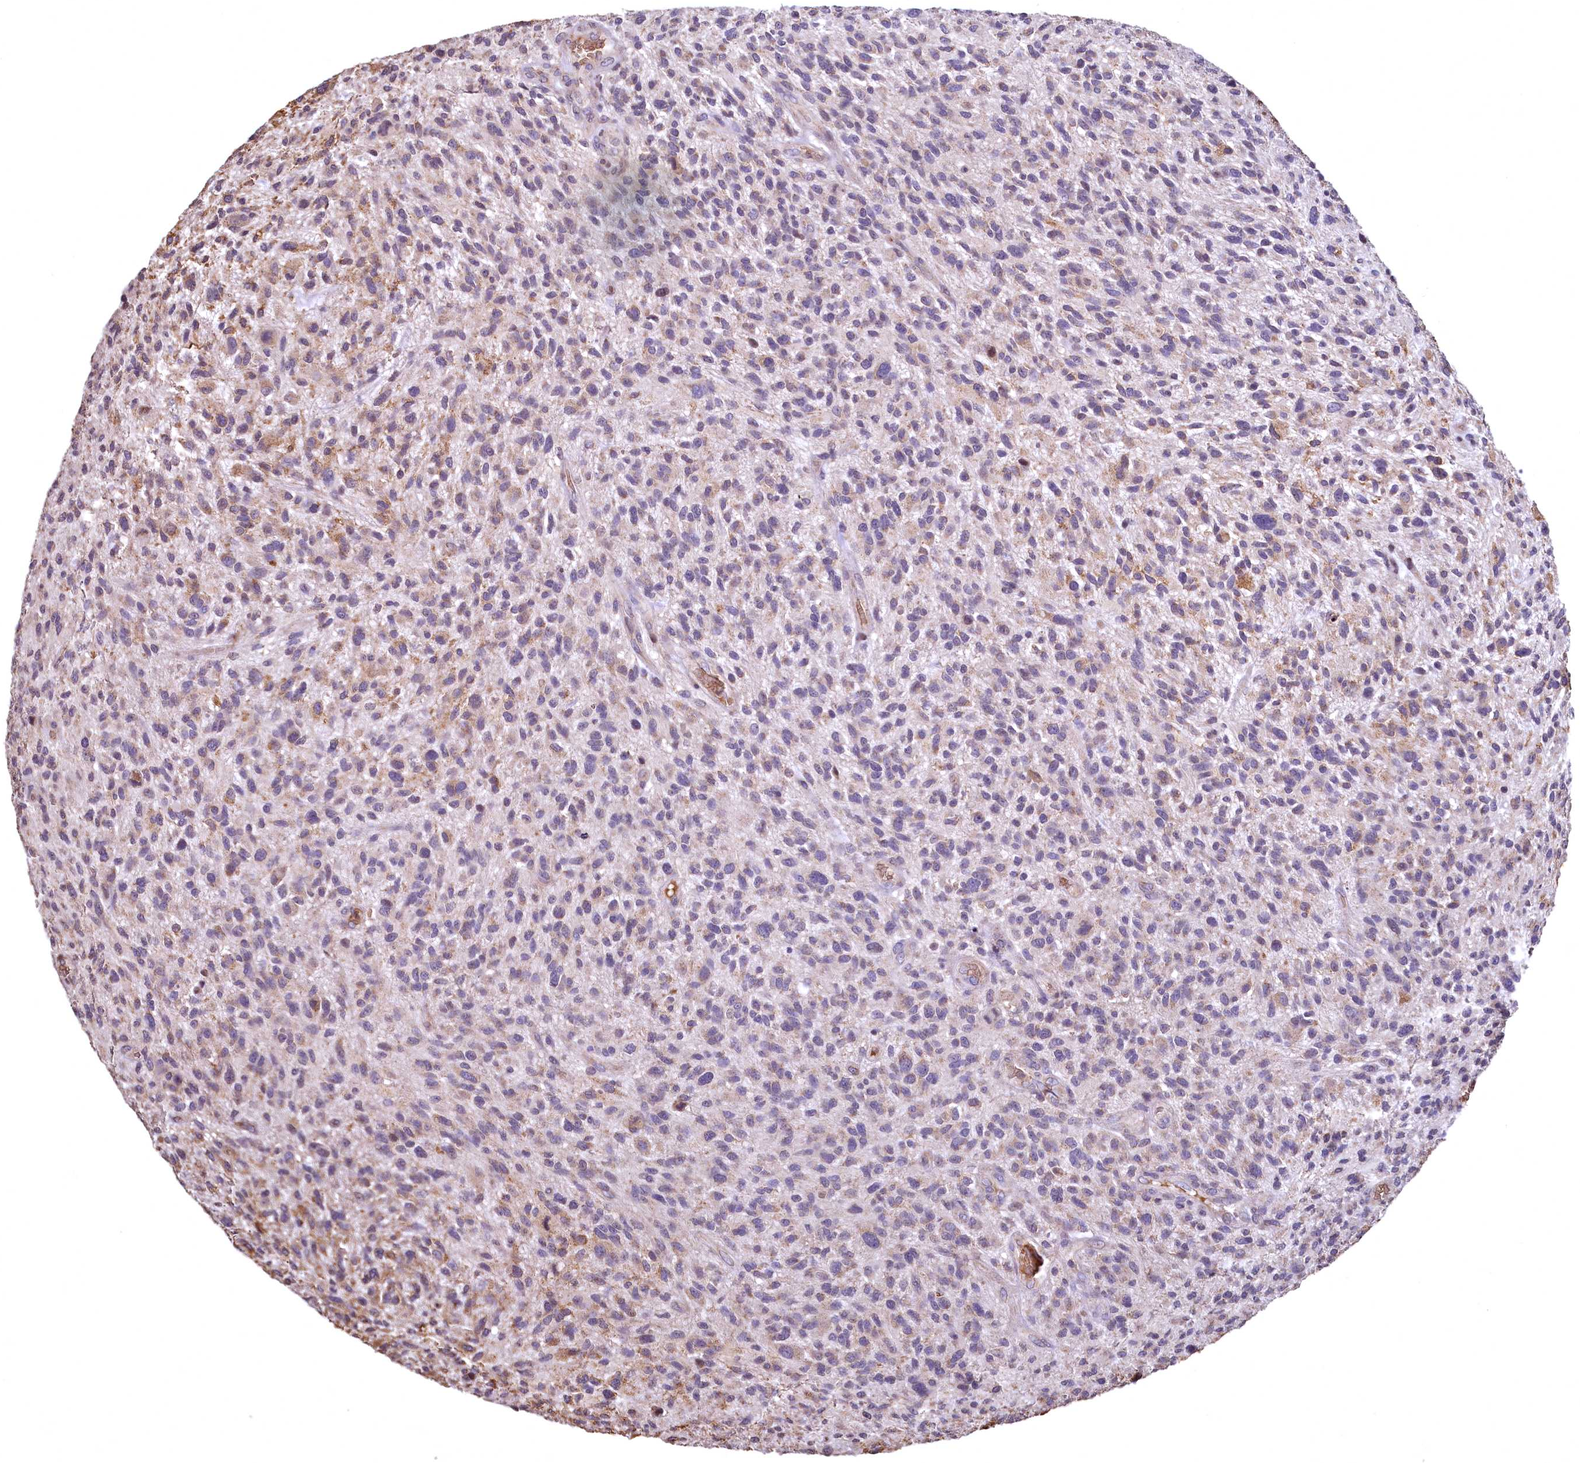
{"staining": {"intensity": "weak", "quantity": "<25%", "location": "cytoplasmic/membranous"}, "tissue": "glioma", "cell_type": "Tumor cells", "image_type": "cancer", "snomed": [{"axis": "morphology", "description": "Glioma, malignant, High grade"}, {"axis": "topography", "description": "Brain"}], "caption": "Protein analysis of malignant high-grade glioma shows no significant staining in tumor cells. The staining was performed using DAB (3,3'-diaminobenzidine) to visualize the protein expression in brown, while the nuclei were stained in blue with hematoxylin (Magnification: 20x).", "gene": "SPTA1", "patient": {"sex": "male", "age": 47}}